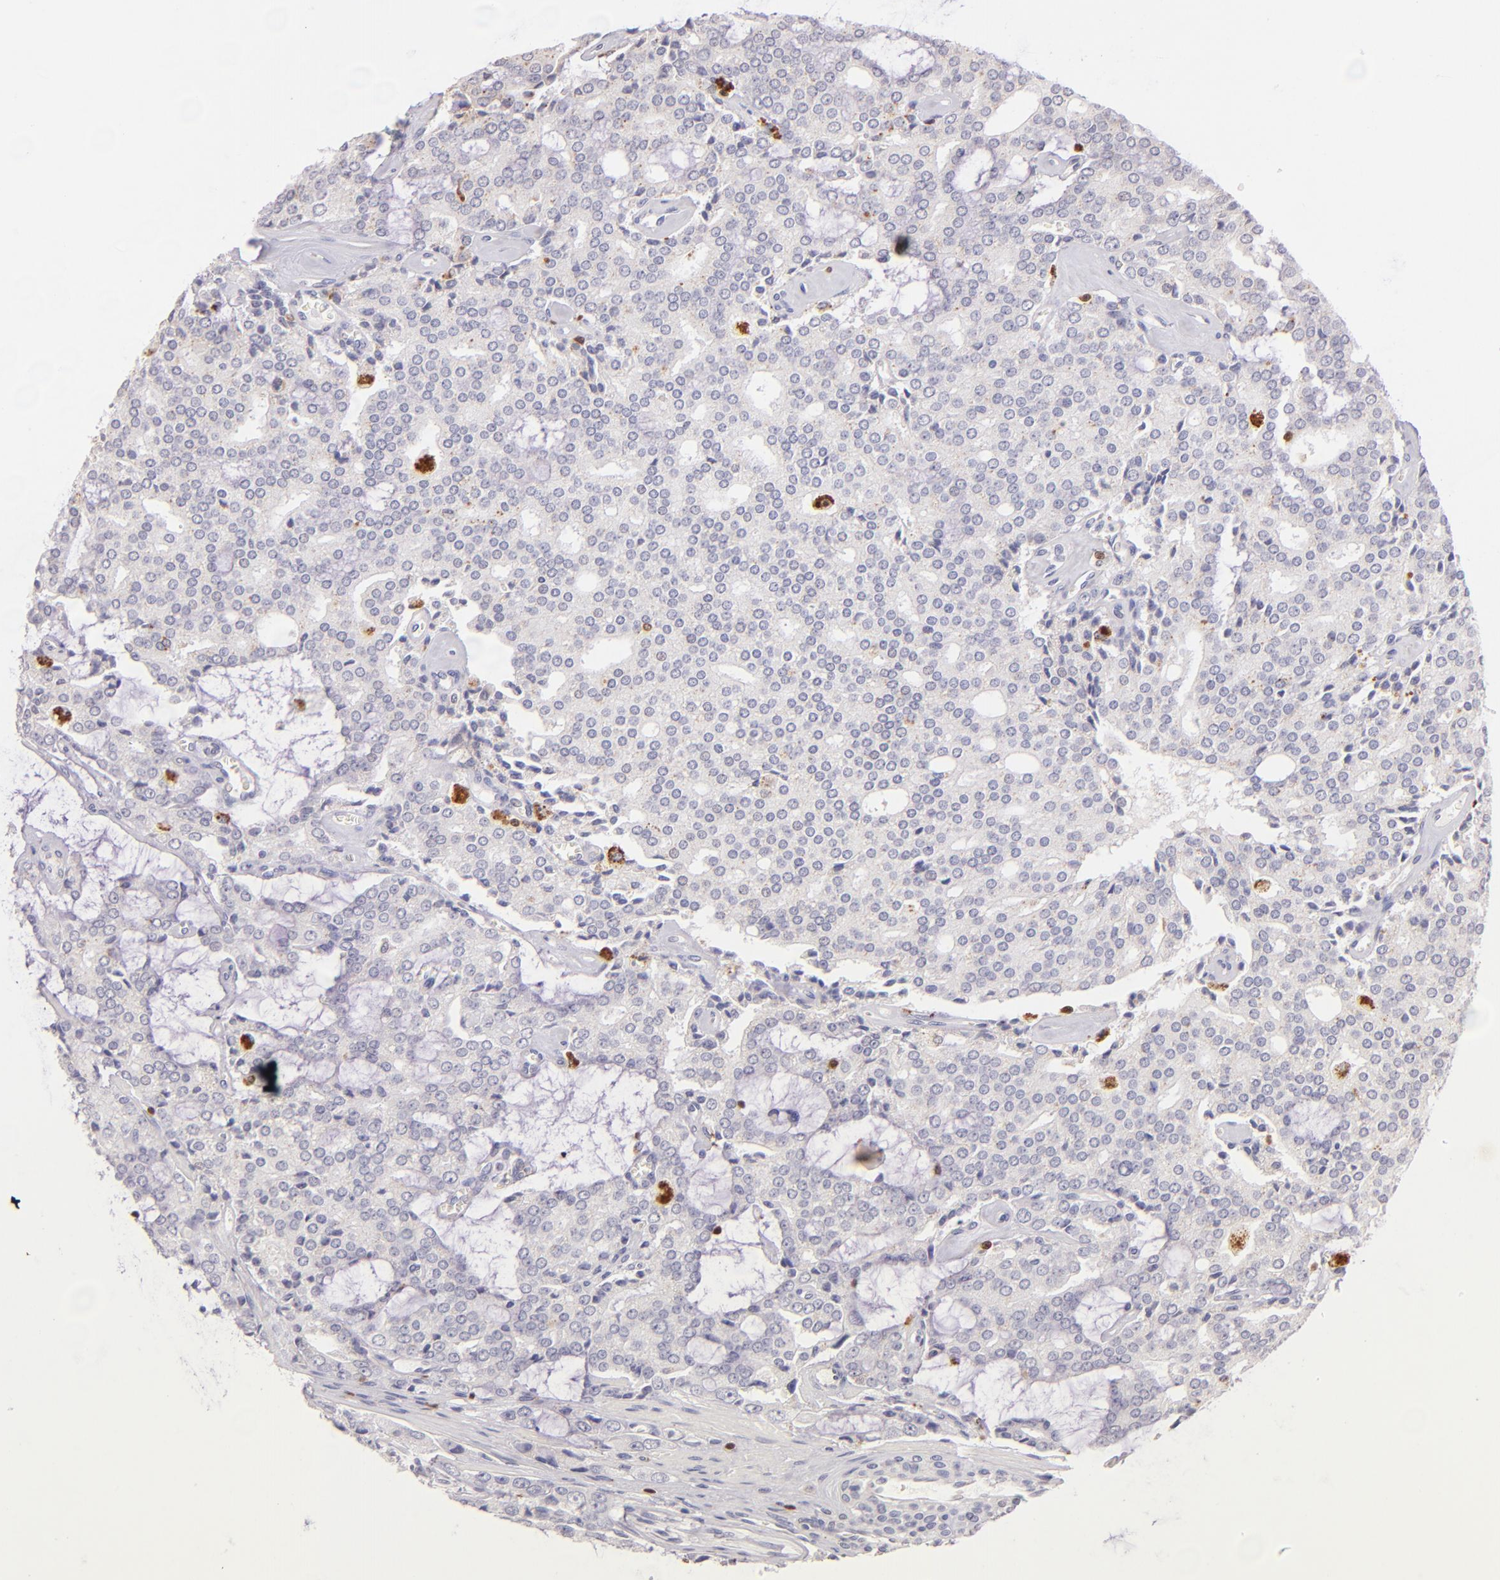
{"staining": {"intensity": "negative", "quantity": "none", "location": "none"}, "tissue": "prostate cancer", "cell_type": "Tumor cells", "image_type": "cancer", "snomed": [{"axis": "morphology", "description": "Adenocarcinoma, High grade"}, {"axis": "topography", "description": "Prostate"}], "caption": "DAB immunohistochemical staining of prostate cancer exhibits no significant positivity in tumor cells.", "gene": "ZAP70", "patient": {"sex": "male", "age": 67}}